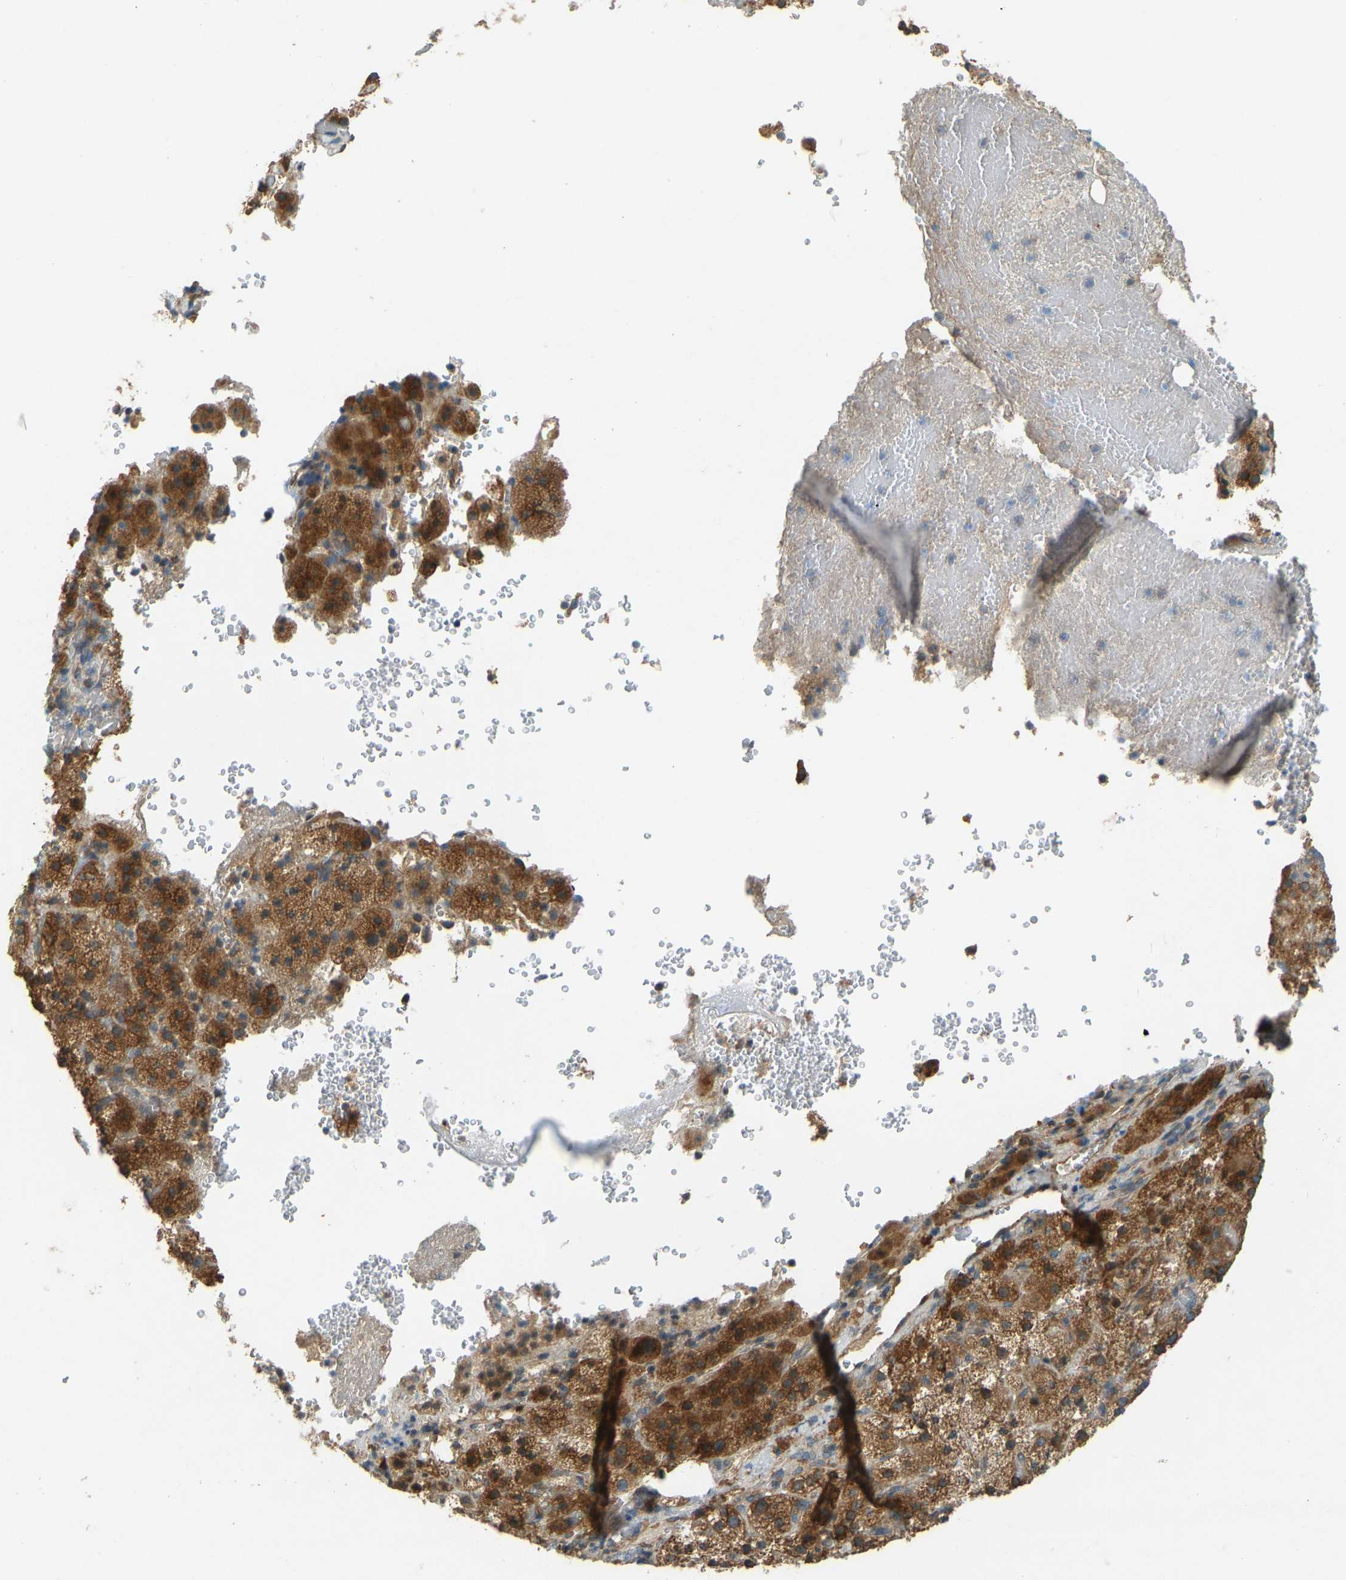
{"staining": {"intensity": "moderate", "quantity": ">75%", "location": "cytoplasmic/membranous"}, "tissue": "adrenal gland", "cell_type": "Glandular cells", "image_type": "normal", "snomed": [{"axis": "morphology", "description": "Normal tissue, NOS"}, {"axis": "topography", "description": "Adrenal gland"}], "caption": "DAB (3,3'-diaminobenzidine) immunohistochemical staining of unremarkable adrenal gland demonstrates moderate cytoplasmic/membranous protein expression in approximately >75% of glandular cells. The staining was performed using DAB (3,3'-diaminobenzidine), with brown indicating positive protein expression. Nuclei are stained blue with hematoxylin.", "gene": "STAU2", "patient": {"sex": "female", "age": 59}}